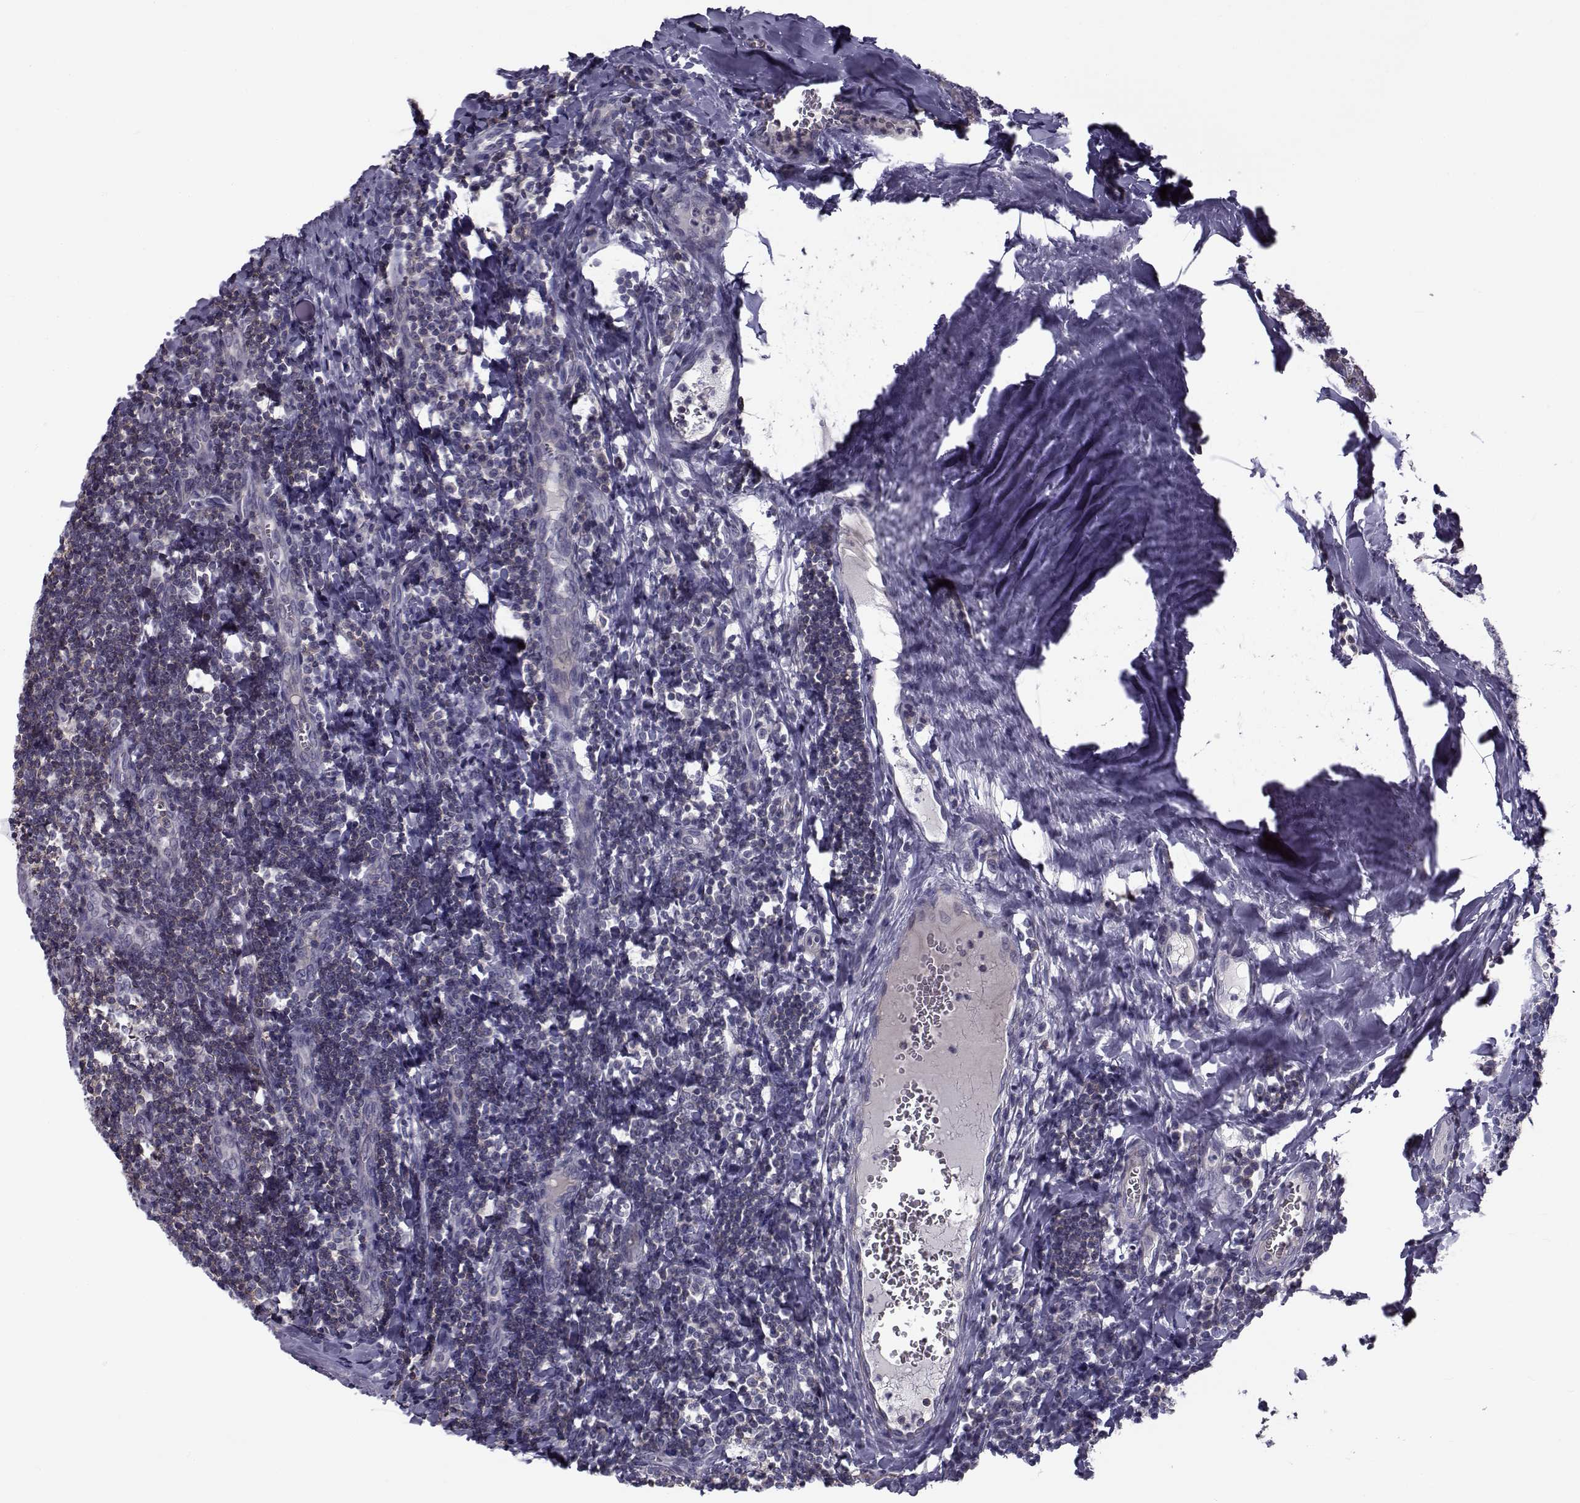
{"staining": {"intensity": "negative", "quantity": "none", "location": "none"}, "tissue": "tonsil", "cell_type": "Germinal center cells", "image_type": "normal", "snomed": [{"axis": "morphology", "description": "Normal tissue, NOS"}, {"axis": "morphology", "description": "Inflammation, NOS"}, {"axis": "topography", "description": "Tonsil"}], "caption": "Unremarkable tonsil was stained to show a protein in brown. There is no significant expression in germinal center cells. The staining is performed using DAB brown chromogen with nuclei counter-stained in using hematoxylin.", "gene": "LRRC27", "patient": {"sex": "female", "age": 31}}